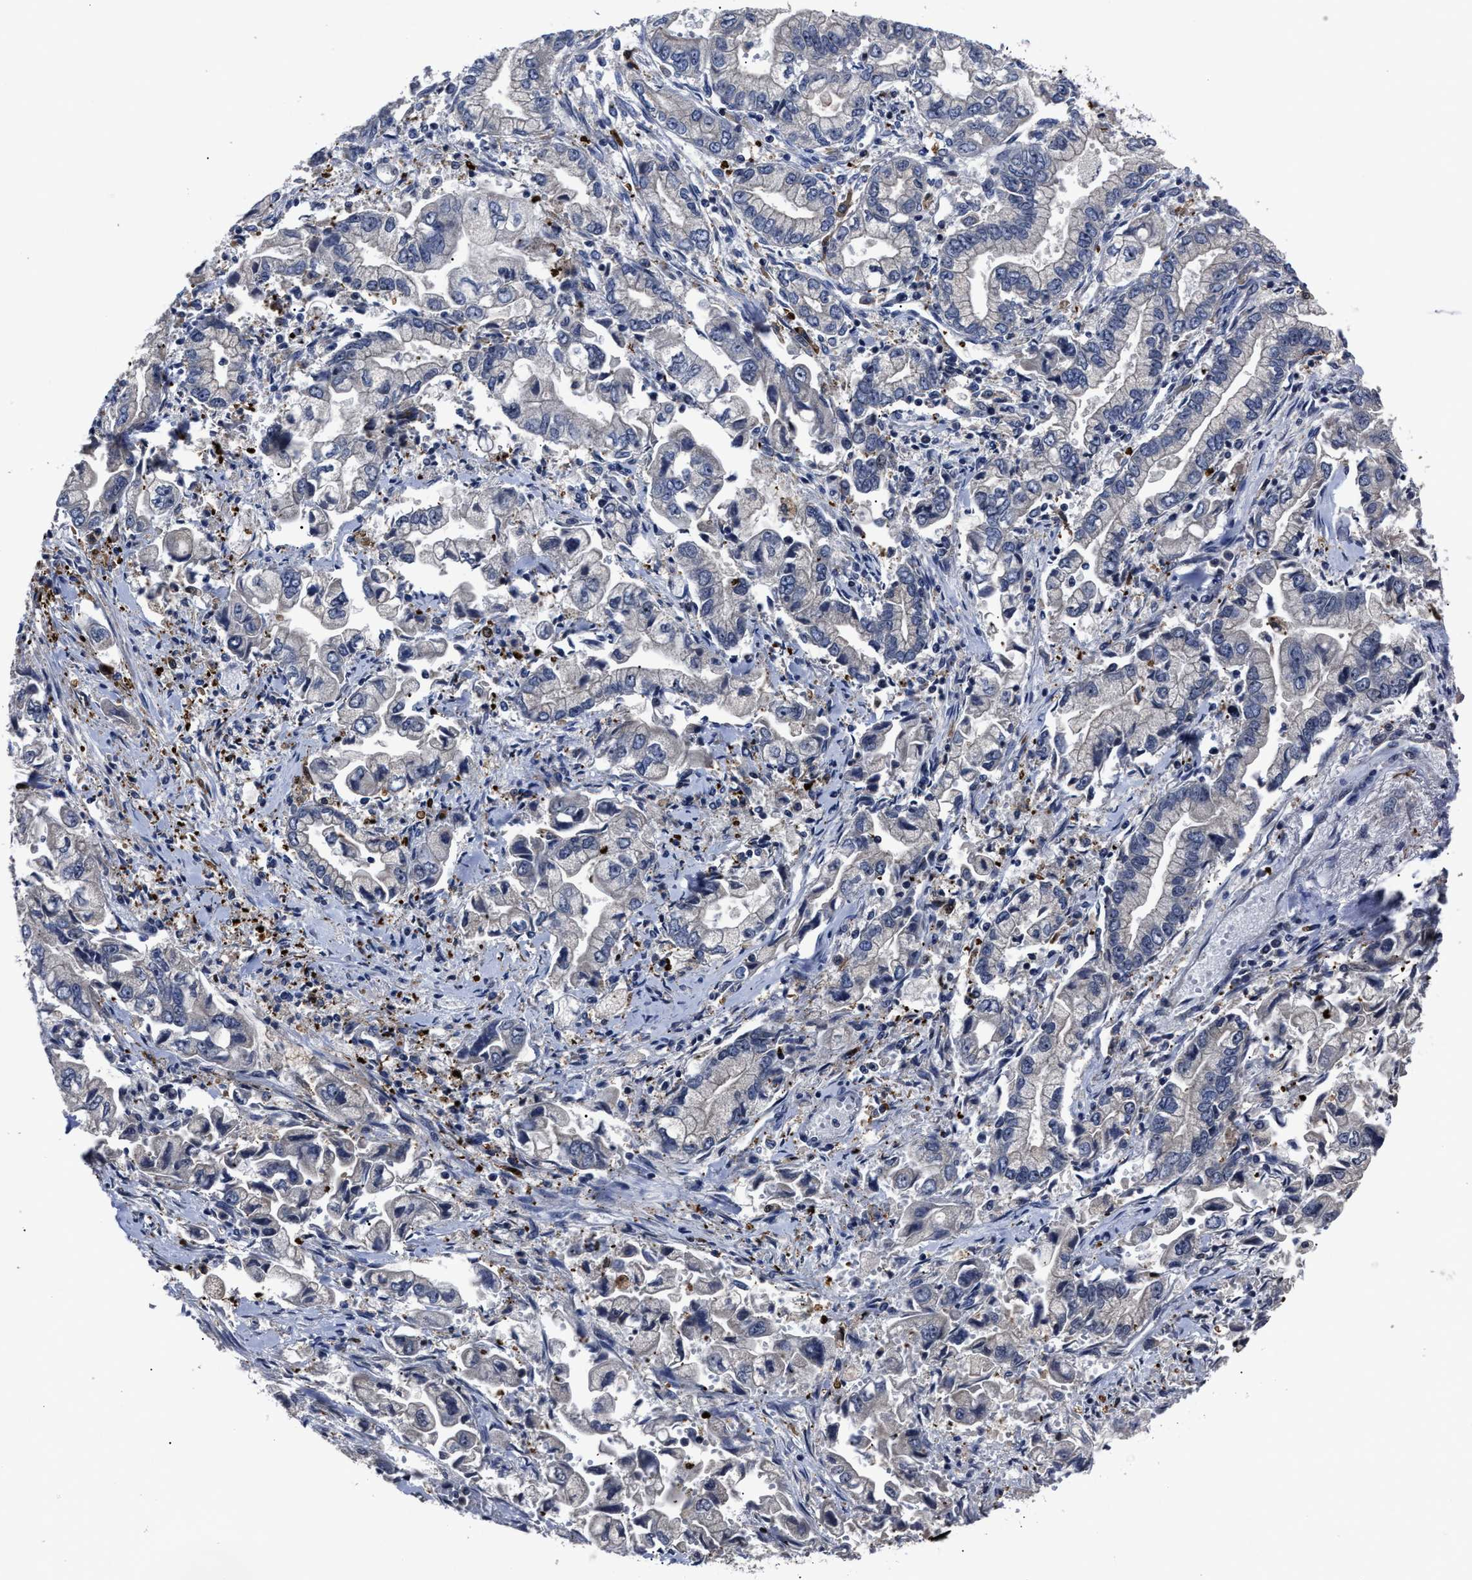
{"staining": {"intensity": "negative", "quantity": "none", "location": "none"}, "tissue": "stomach cancer", "cell_type": "Tumor cells", "image_type": "cancer", "snomed": [{"axis": "morphology", "description": "Normal tissue, NOS"}, {"axis": "morphology", "description": "Adenocarcinoma, NOS"}, {"axis": "topography", "description": "Stomach"}], "caption": "Human stomach adenocarcinoma stained for a protein using immunohistochemistry demonstrates no staining in tumor cells.", "gene": "RSBN1L", "patient": {"sex": "male", "age": 62}}